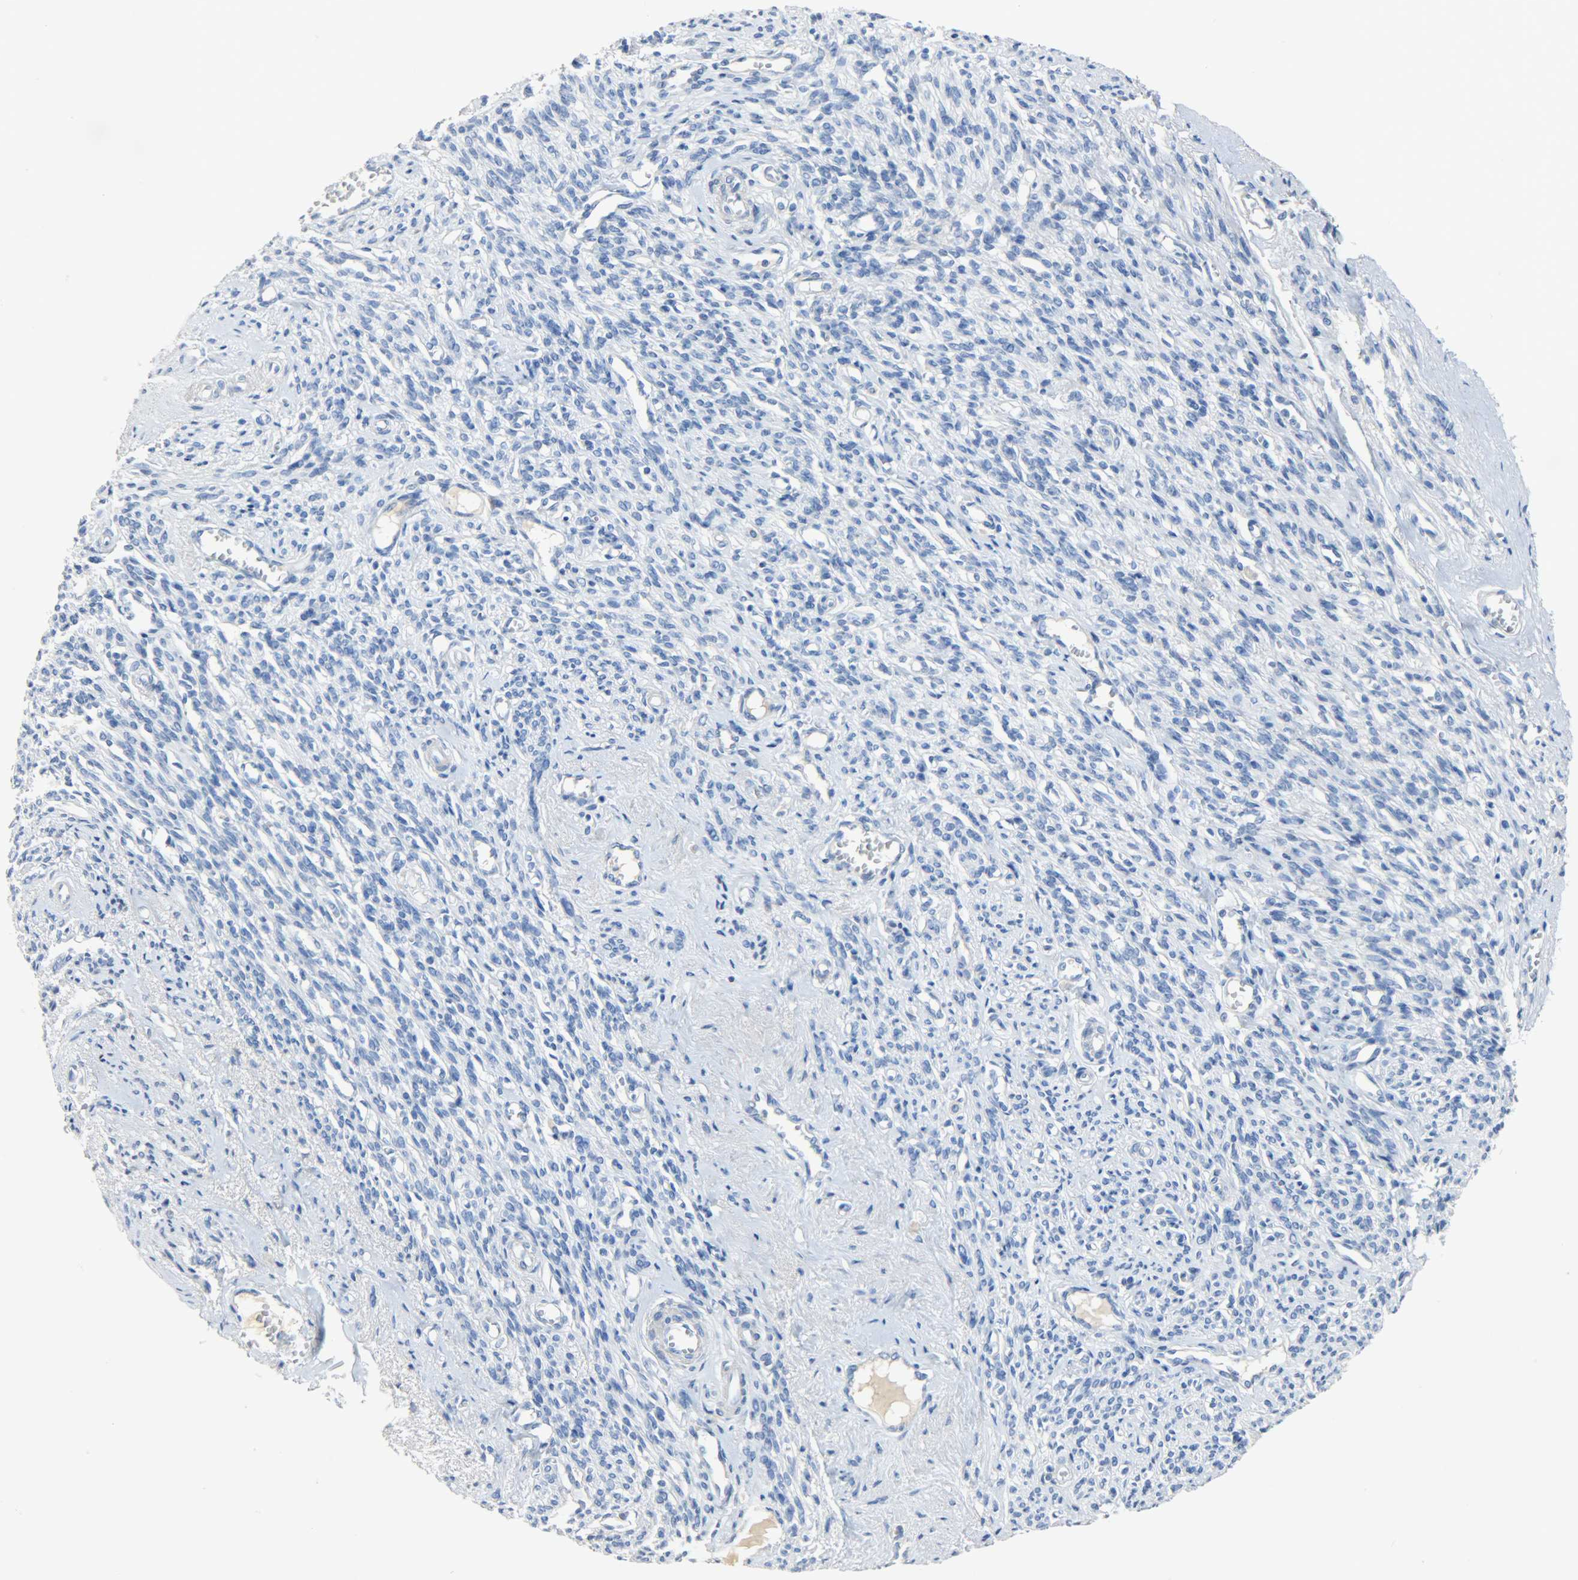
{"staining": {"intensity": "negative", "quantity": "none", "location": "none"}, "tissue": "endometrial cancer", "cell_type": "Tumor cells", "image_type": "cancer", "snomed": [{"axis": "morphology", "description": "Adenocarcinoma, NOS"}, {"axis": "topography", "description": "Endometrium"}], "caption": "Tumor cells show no significant protein expression in endometrial adenocarcinoma.", "gene": "CRP", "patient": {"sex": "female", "age": 75}}